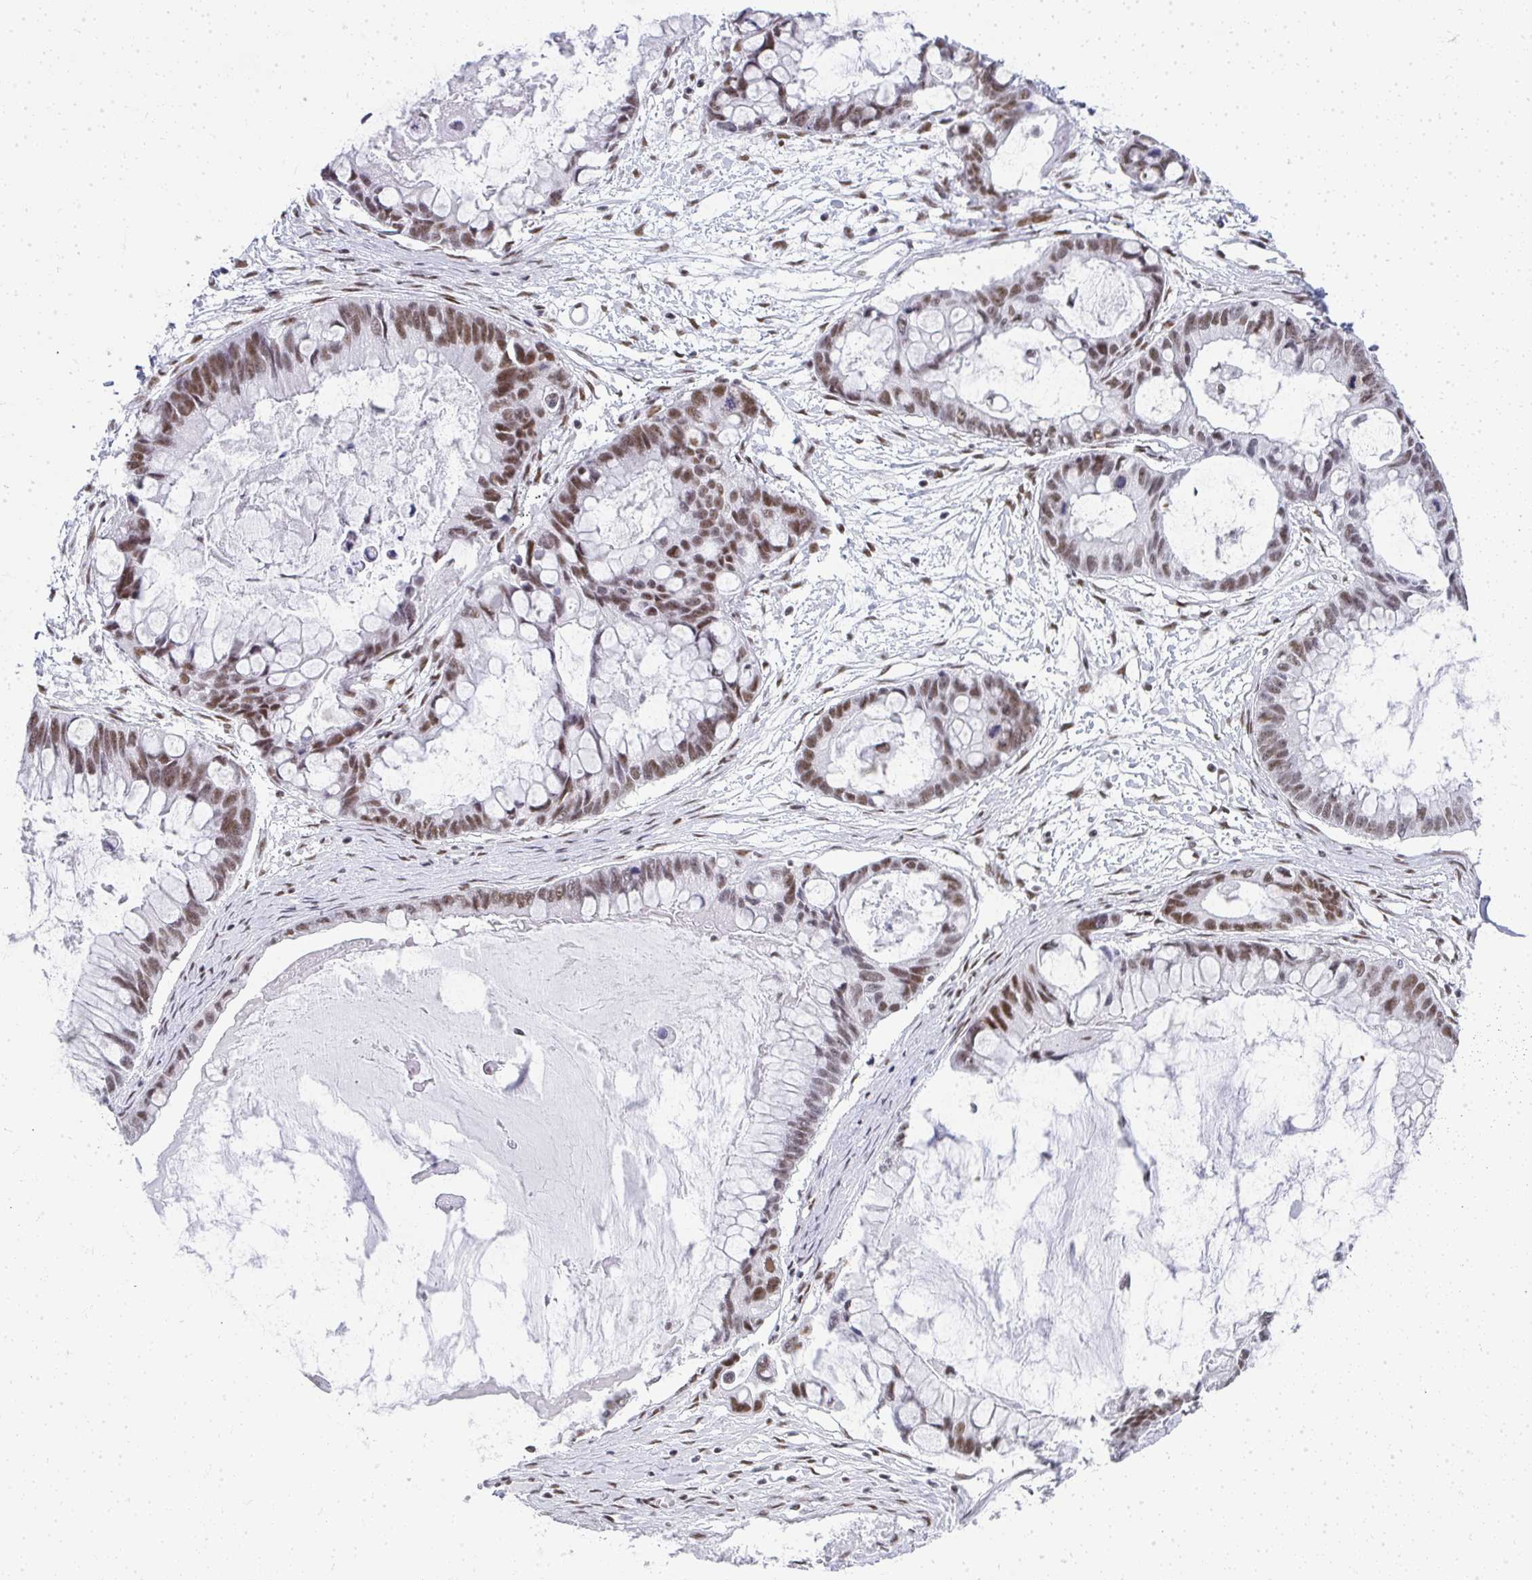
{"staining": {"intensity": "moderate", "quantity": ">75%", "location": "nuclear"}, "tissue": "ovarian cancer", "cell_type": "Tumor cells", "image_type": "cancer", "snomed": [{"axis": "morphology", "description": "Cystadenocarcinoma, mucinous, NOS"}, {"axis": "topography", "description": "Ovary"}], "caption": "Human ovarian mucinous cystadenocarcinoma stained for a protein (brown) demonstrates moderate nuclear positive positivity in about >75% of tumor cells.", "gene": "CREBBP", "patient": {"sex": "female", "age": 63}}